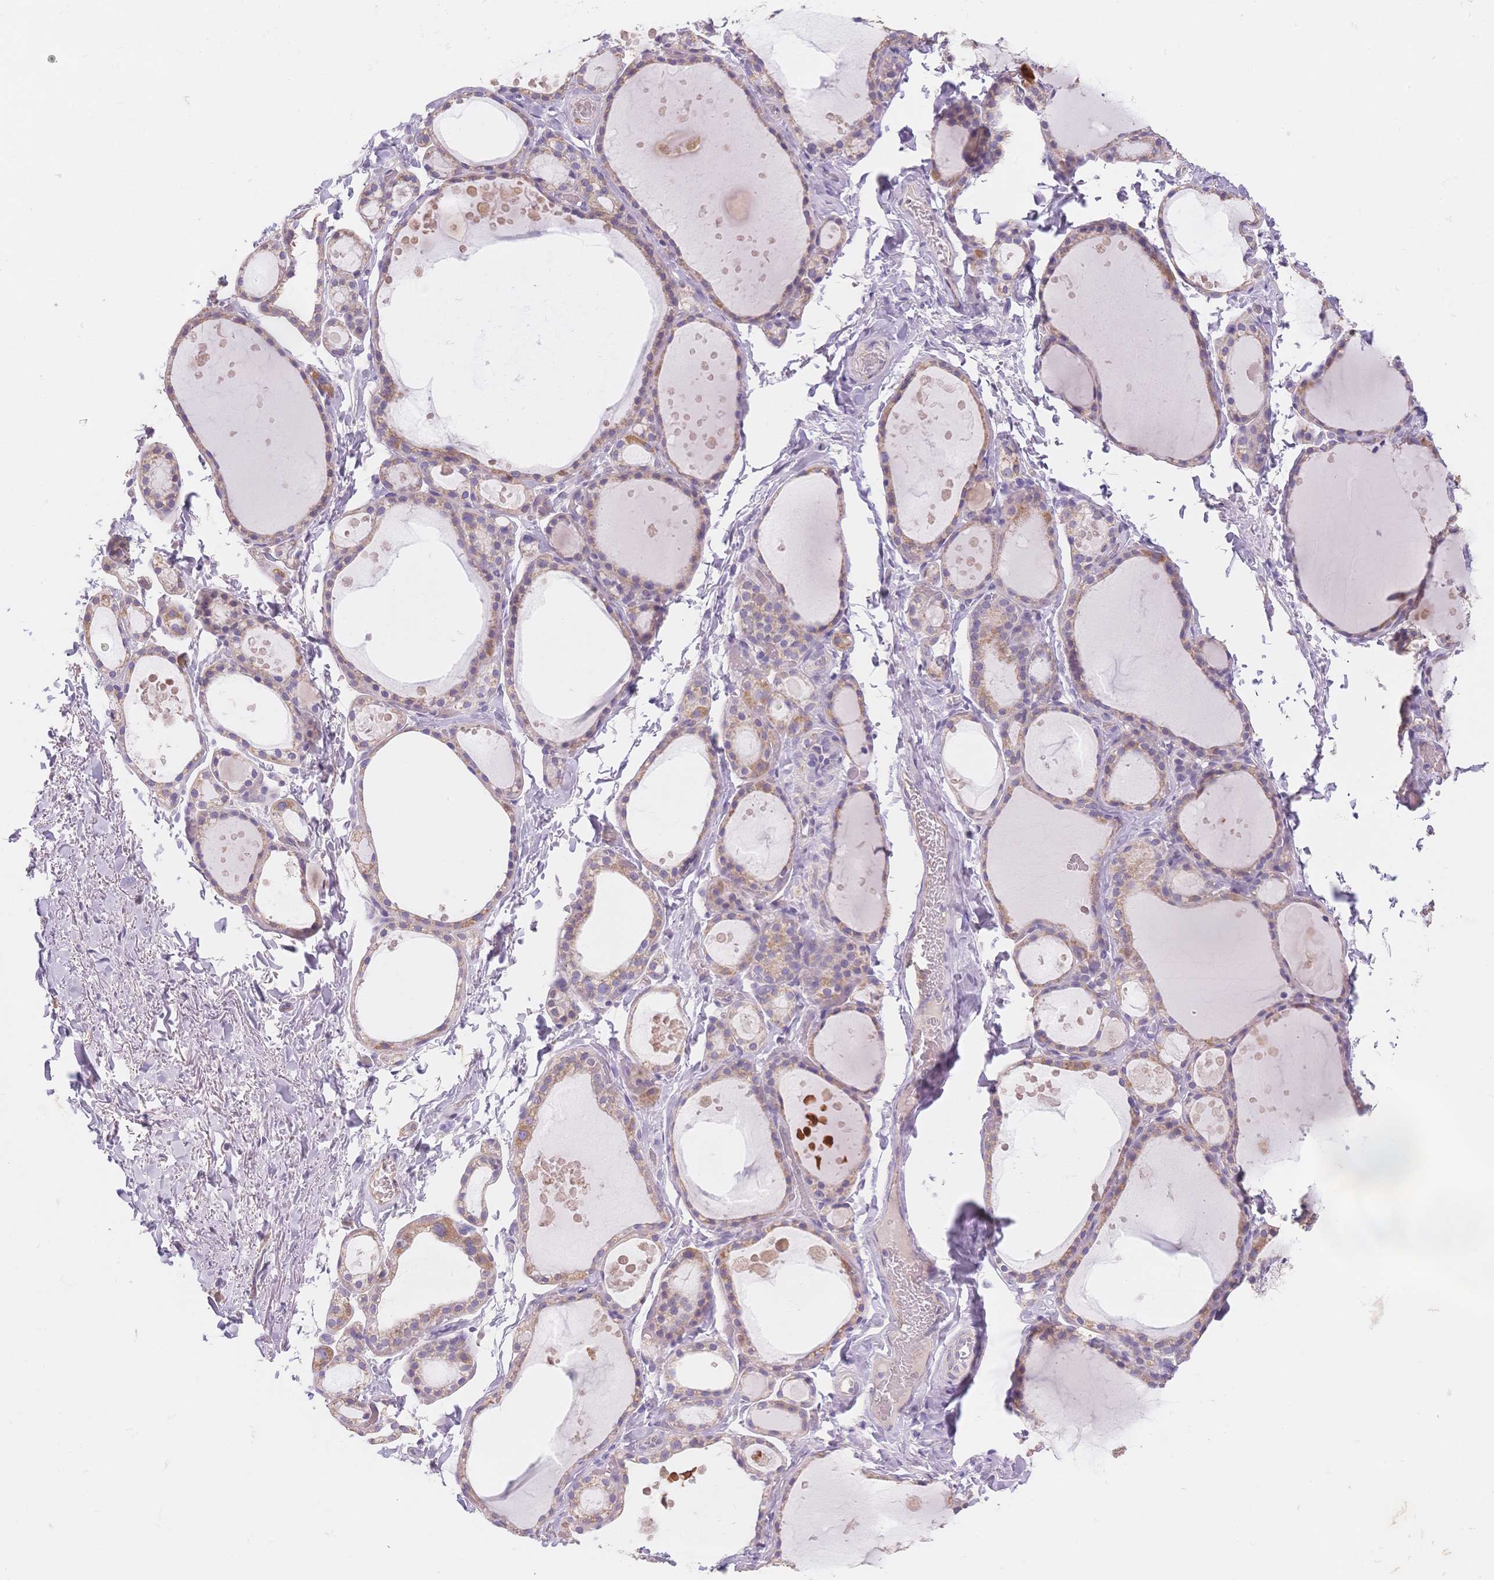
{"staining": {"intensity": "weak", "quantity": "25%-75%", "location": "cytoplasmic/membranous"}, "tissue": "thyroid gland", "cell_type": "Glandular cells", "image_type": "normal", "snomed": [{"axis": "morphology", "description": "Normal tissue, NOS"}, {"axis": "topography", "description": "Thyroid gland"}], "caption": "Glandular cells demonstrate low levels of weak cytoplasmic/membranous positivity in about 25%-75% of cells in normal human thyroid gland. (DAB IHC, brown staining for protein, blue staining for nuclei).", "gene": "SMYD1", "patient": {"sex": "male", "age": 68}}